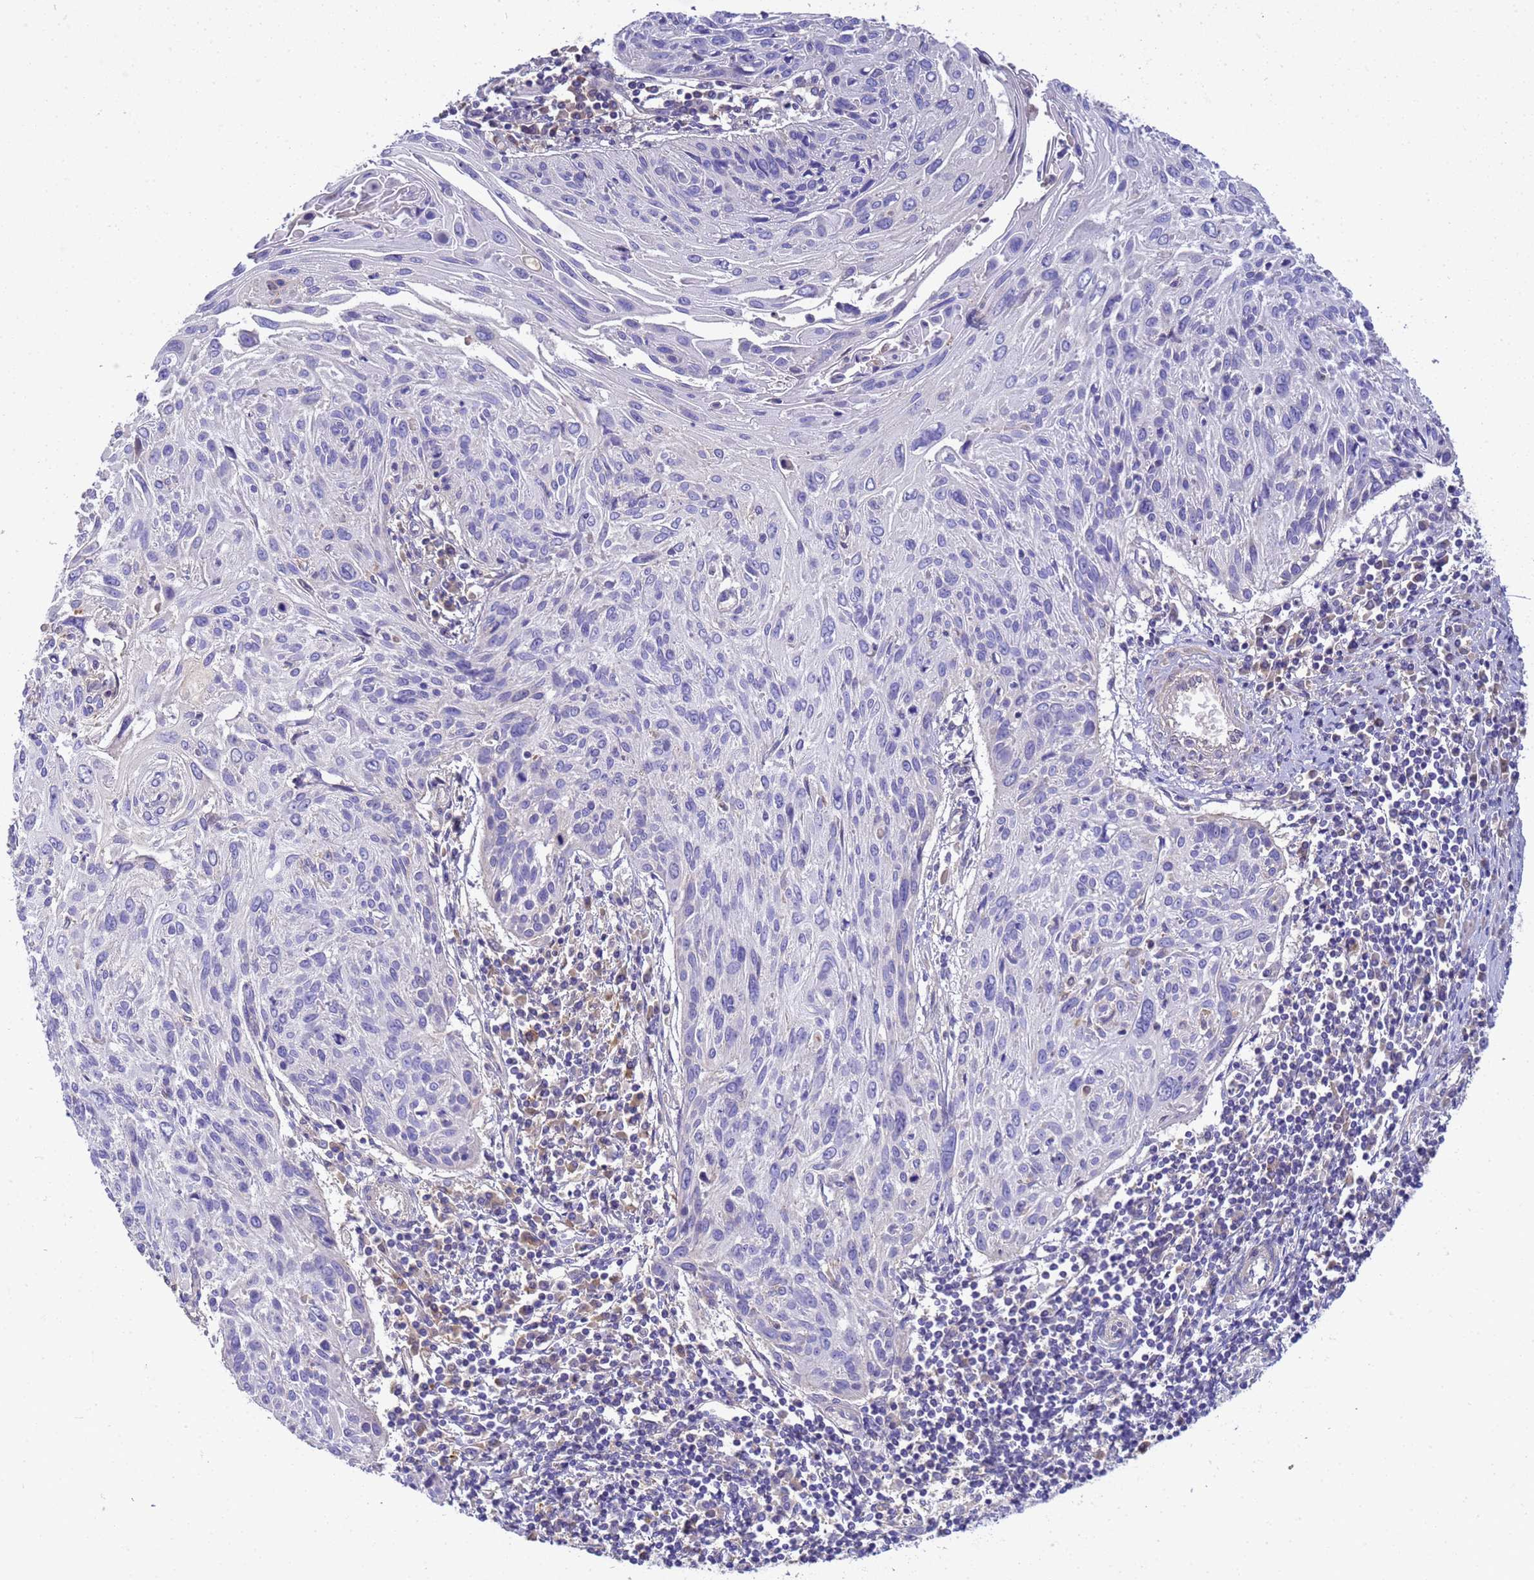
{"staining": {"intensity": "negative", "quantity": "none", "location": "none"}, "tissue": "cervical cancer", "cell_type": "Tumor cells", "image_type": "cancer", "snomed": [{"axis": "morphology", "description": "Squamous cell carcinoma, NOS"}, {"axis": "topography", "description": "Cervix"}], "caption": "Tumor cells show no significant positivity in cervical squamous cell carcinoma.", "gene": "TBCD", "patient": {"sex": "female", "age": 51}}